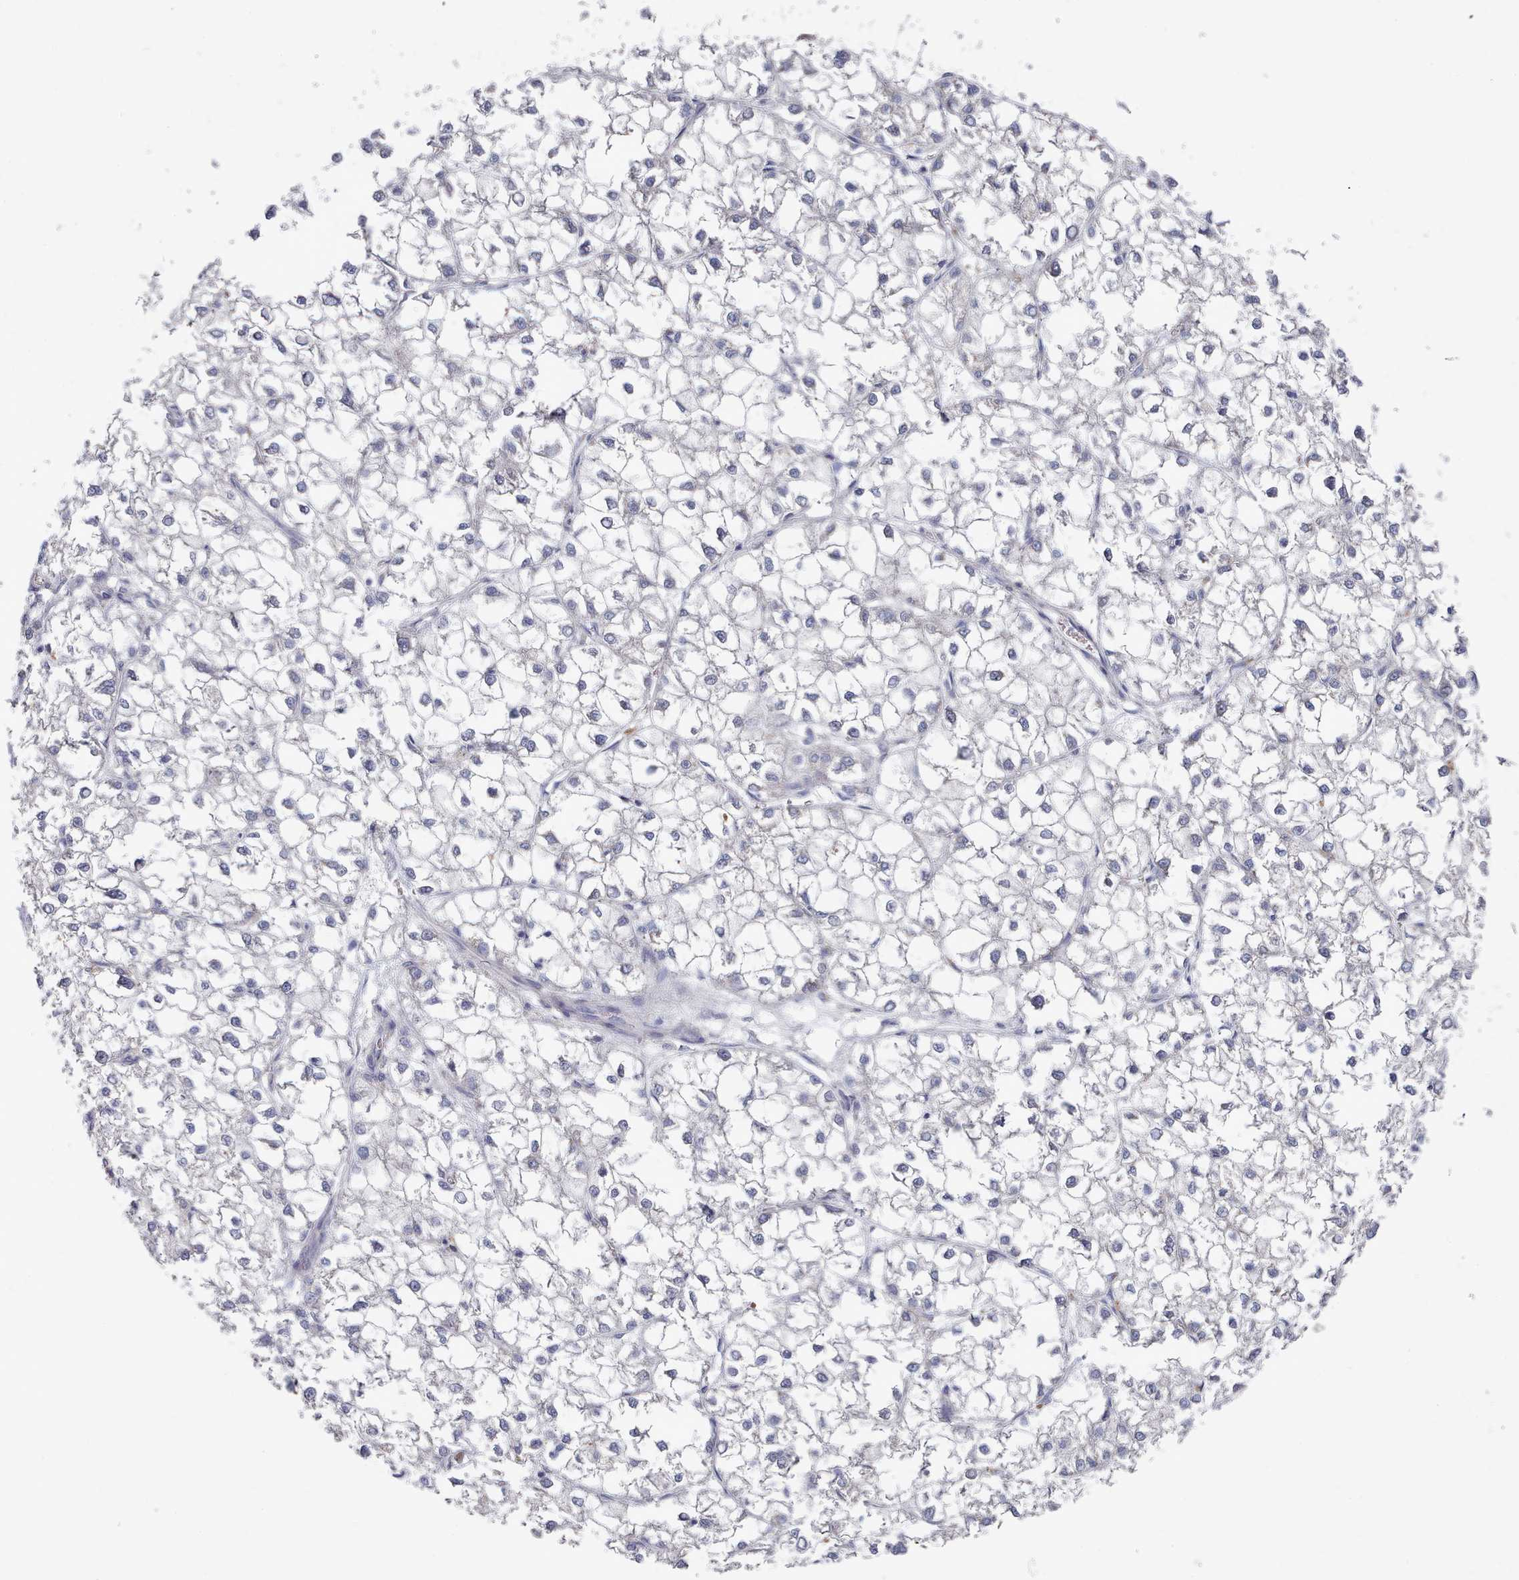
{"staining": {"intensity": "negative", "quantity": "none", "location": "none"}, "tissue": "liver cancer", "cell_type": "Tumor cells", "image_type": "cancer", "snomed": [{"axis": "morphology", "description": "Carcinoma, Hepatocellular, NOS"}, {"axis": "topography", "description": "Liver"}], "caption": "This is a image of immunohistochemistry (IHC) staining of hepatocellular carcinoma (liver), which shows no expression in tumor cells.", "gene": "ACAD11", "patient": {"sex": "female", "age": 43}}